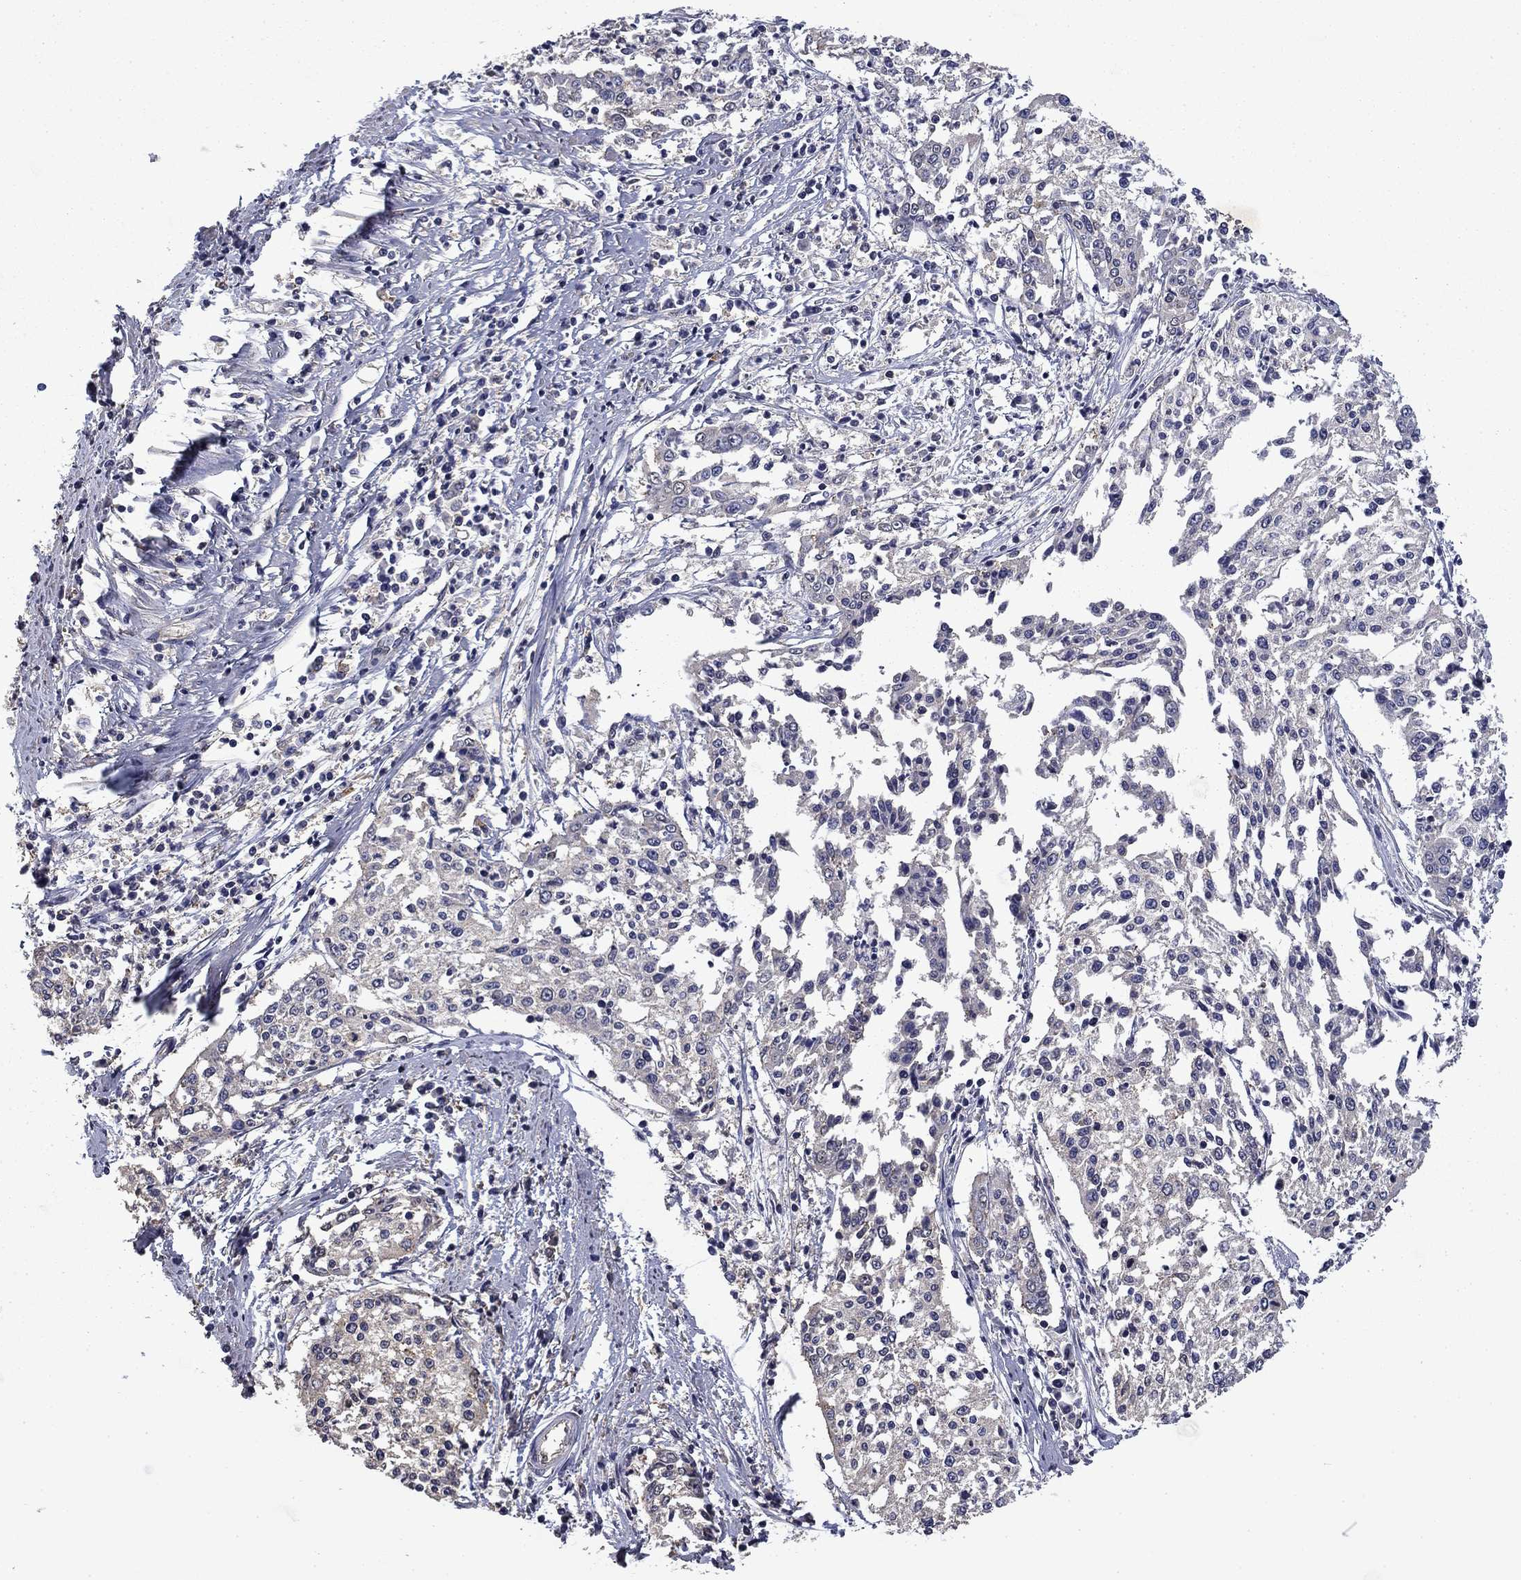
{"staining": {"intensity": "negative", "quantity": "none", "location": "none"}, "tissue": "cervical cancer", "cell_type": "Tumor cells", "image_type": "cancer", "snomed": [{"axis": "morphology", "description": "Squamous cell carcinoma, NOS"}, {"axis": "topography", "description": "Cervix"}], "caption": "Cervical cancer was stained to show a protein in brown. There is no significant staining in tumor cells.", "gene": "MFAP3L", "patient": {"sex": "female", "age": 41}}